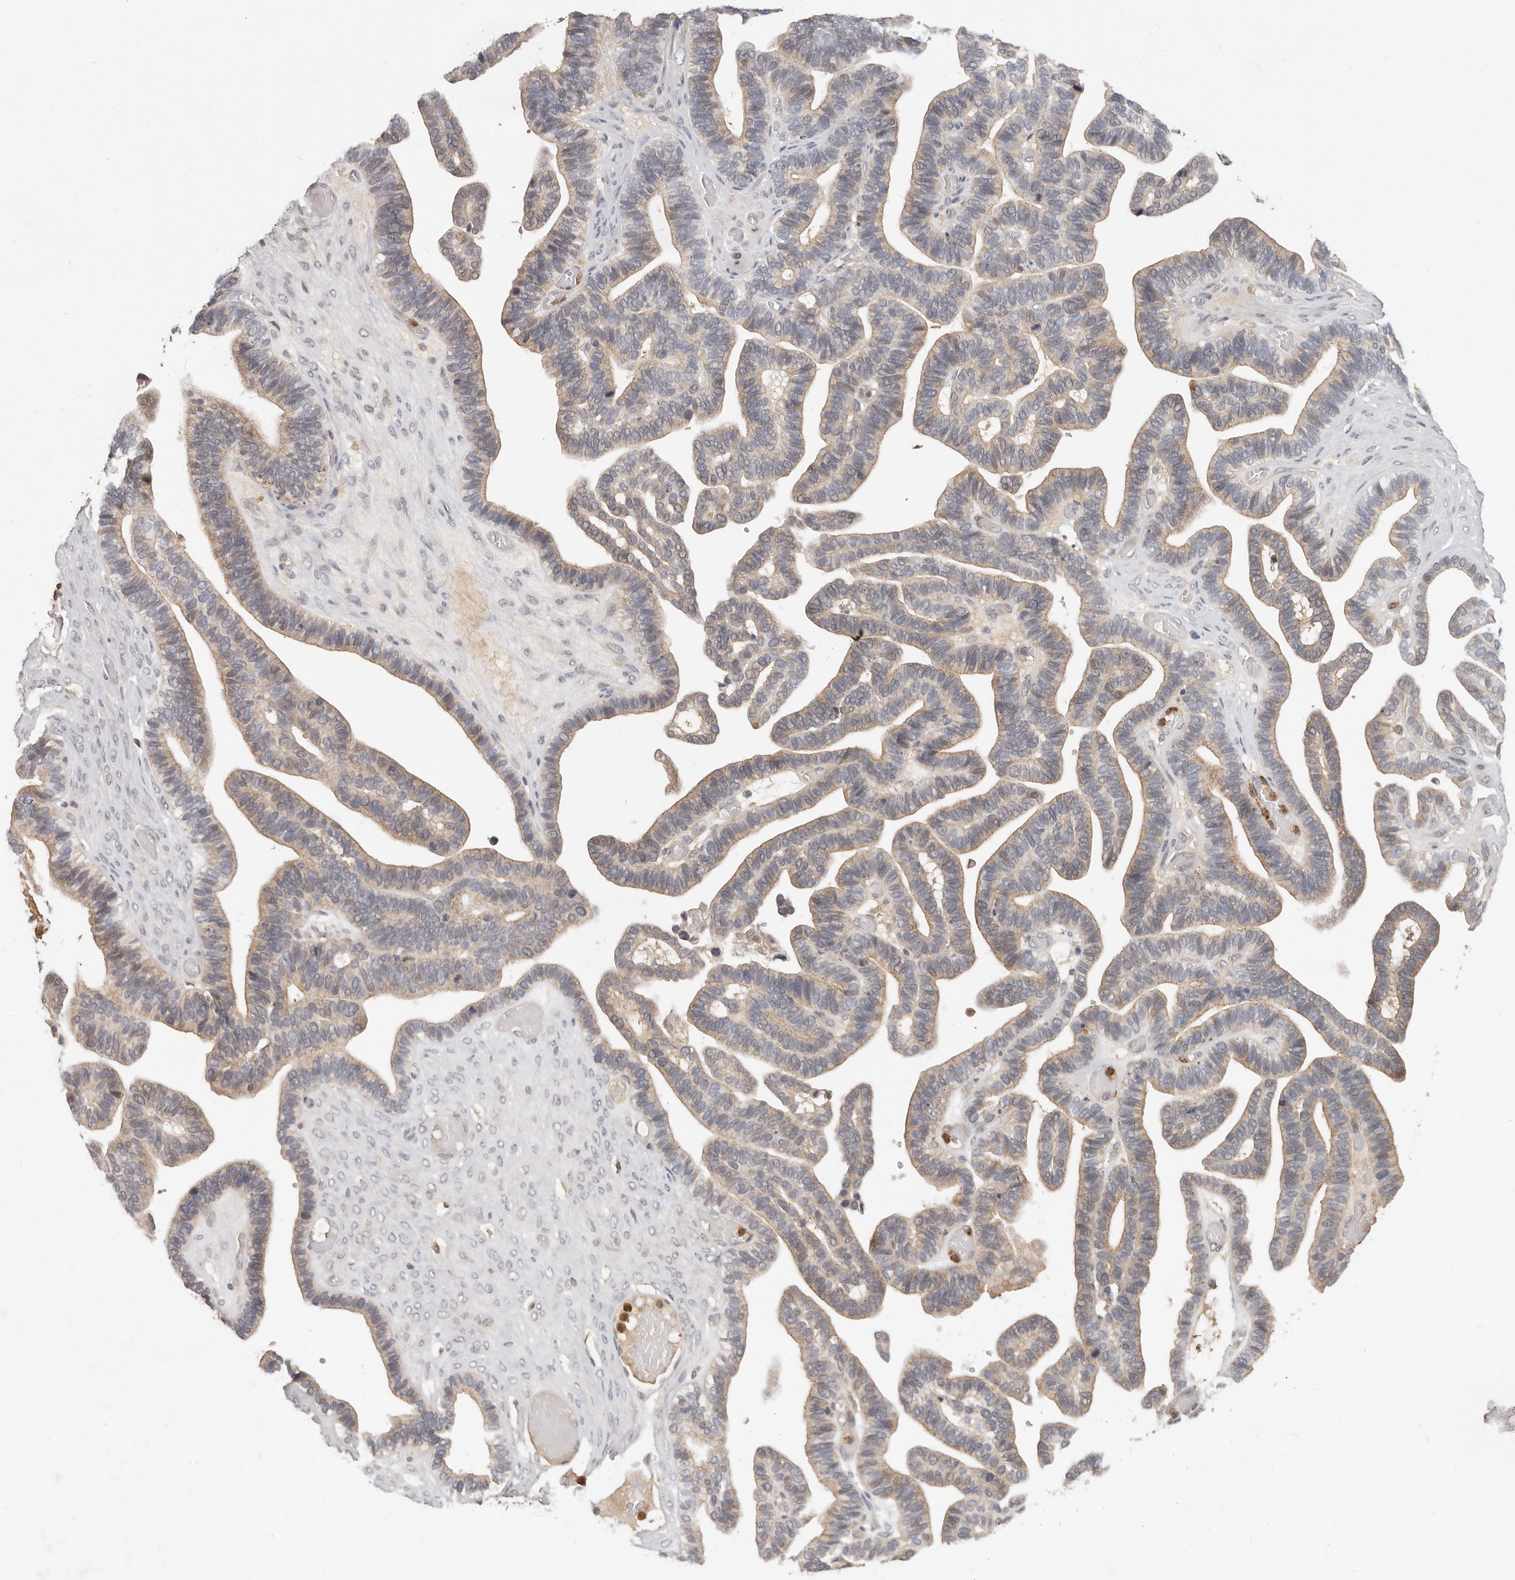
{"staining": {"intensity": "weak", "quantity": "25%-75%", "location": "cytoplasmic/membranous"}, "tissue": "ovarian cancer", "cell_type": "Tumor cells", "image_type": "cancer", "snomed": [{"axis": "morphology", "description": "Cystadenocarcinoma, serous, NOS"}, {"axis": "topography", "description": "Ovary"}], "caption": "Protein analysis of ovarian serous cystadenocarcinoma tissue displays weak cytoplasmic/membranous positivity in approximately 25%-75% of tumor cells.", "gene": "USP49", "patient": {"sex": "female", "age": 56}}